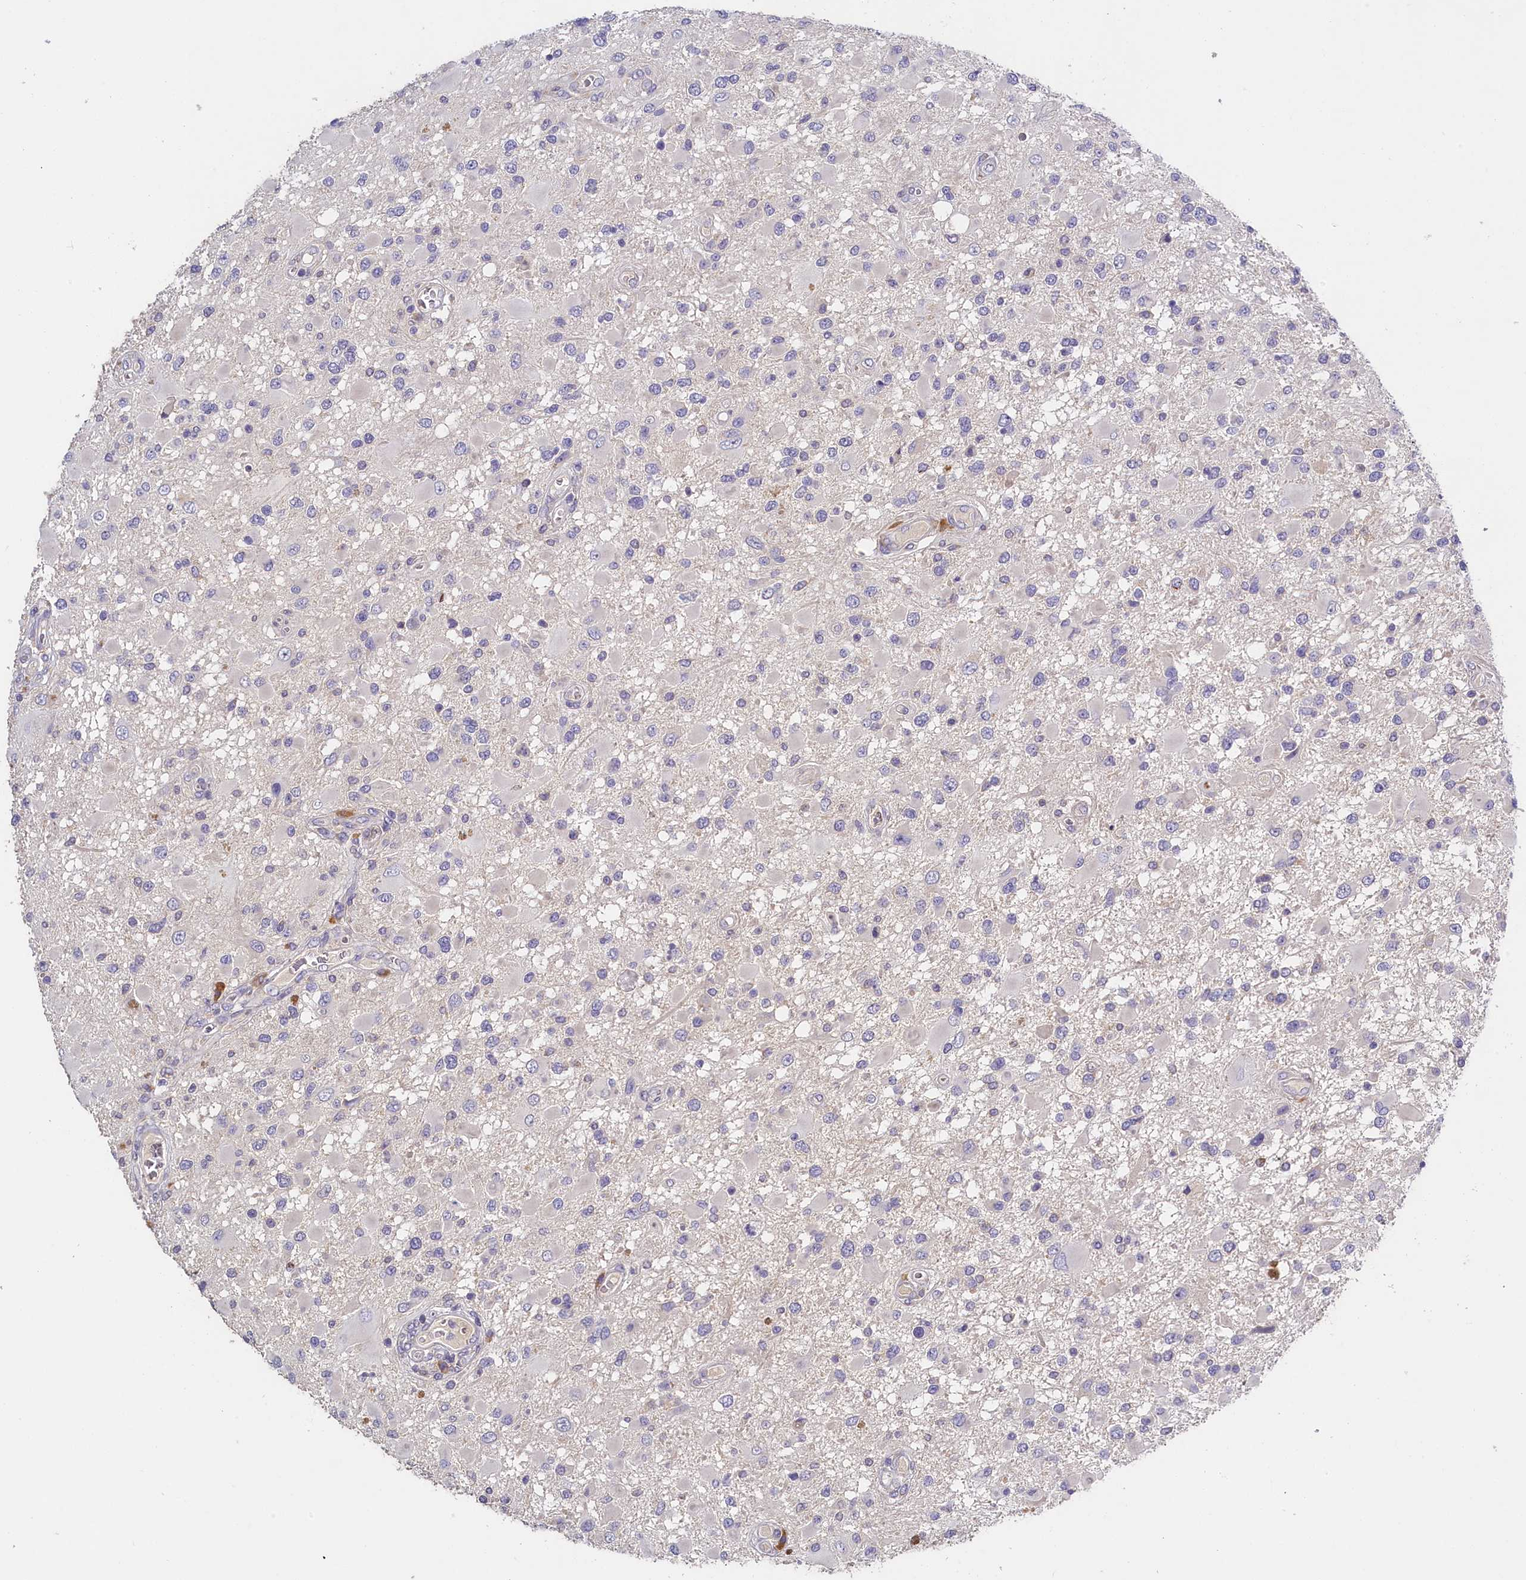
{"staining": {"intensity": "negative", "quantity": "none", "location": "none"}, "tissue": "glioma", "cell_type": "Tumor cells", "image_type": "cancer", "snomed": [{"axis": "morphology", "description": "Glioma, malignant, High grade"}, {"axis": "topography", "description": "Brain"}], "caption": "A histopathology image of malignant glioma (high-grade) stained for a protein displays no brown staining in tumor cells. The staining was performed using DAB (3,3'-diaminobenzidine) to visualize the protein expression in brown, while the nuclei were stained in blue with hematoxylin (Magnification: 20x).", "gene": "ST7L", "patient": {"sex": "male", "age": 53}}